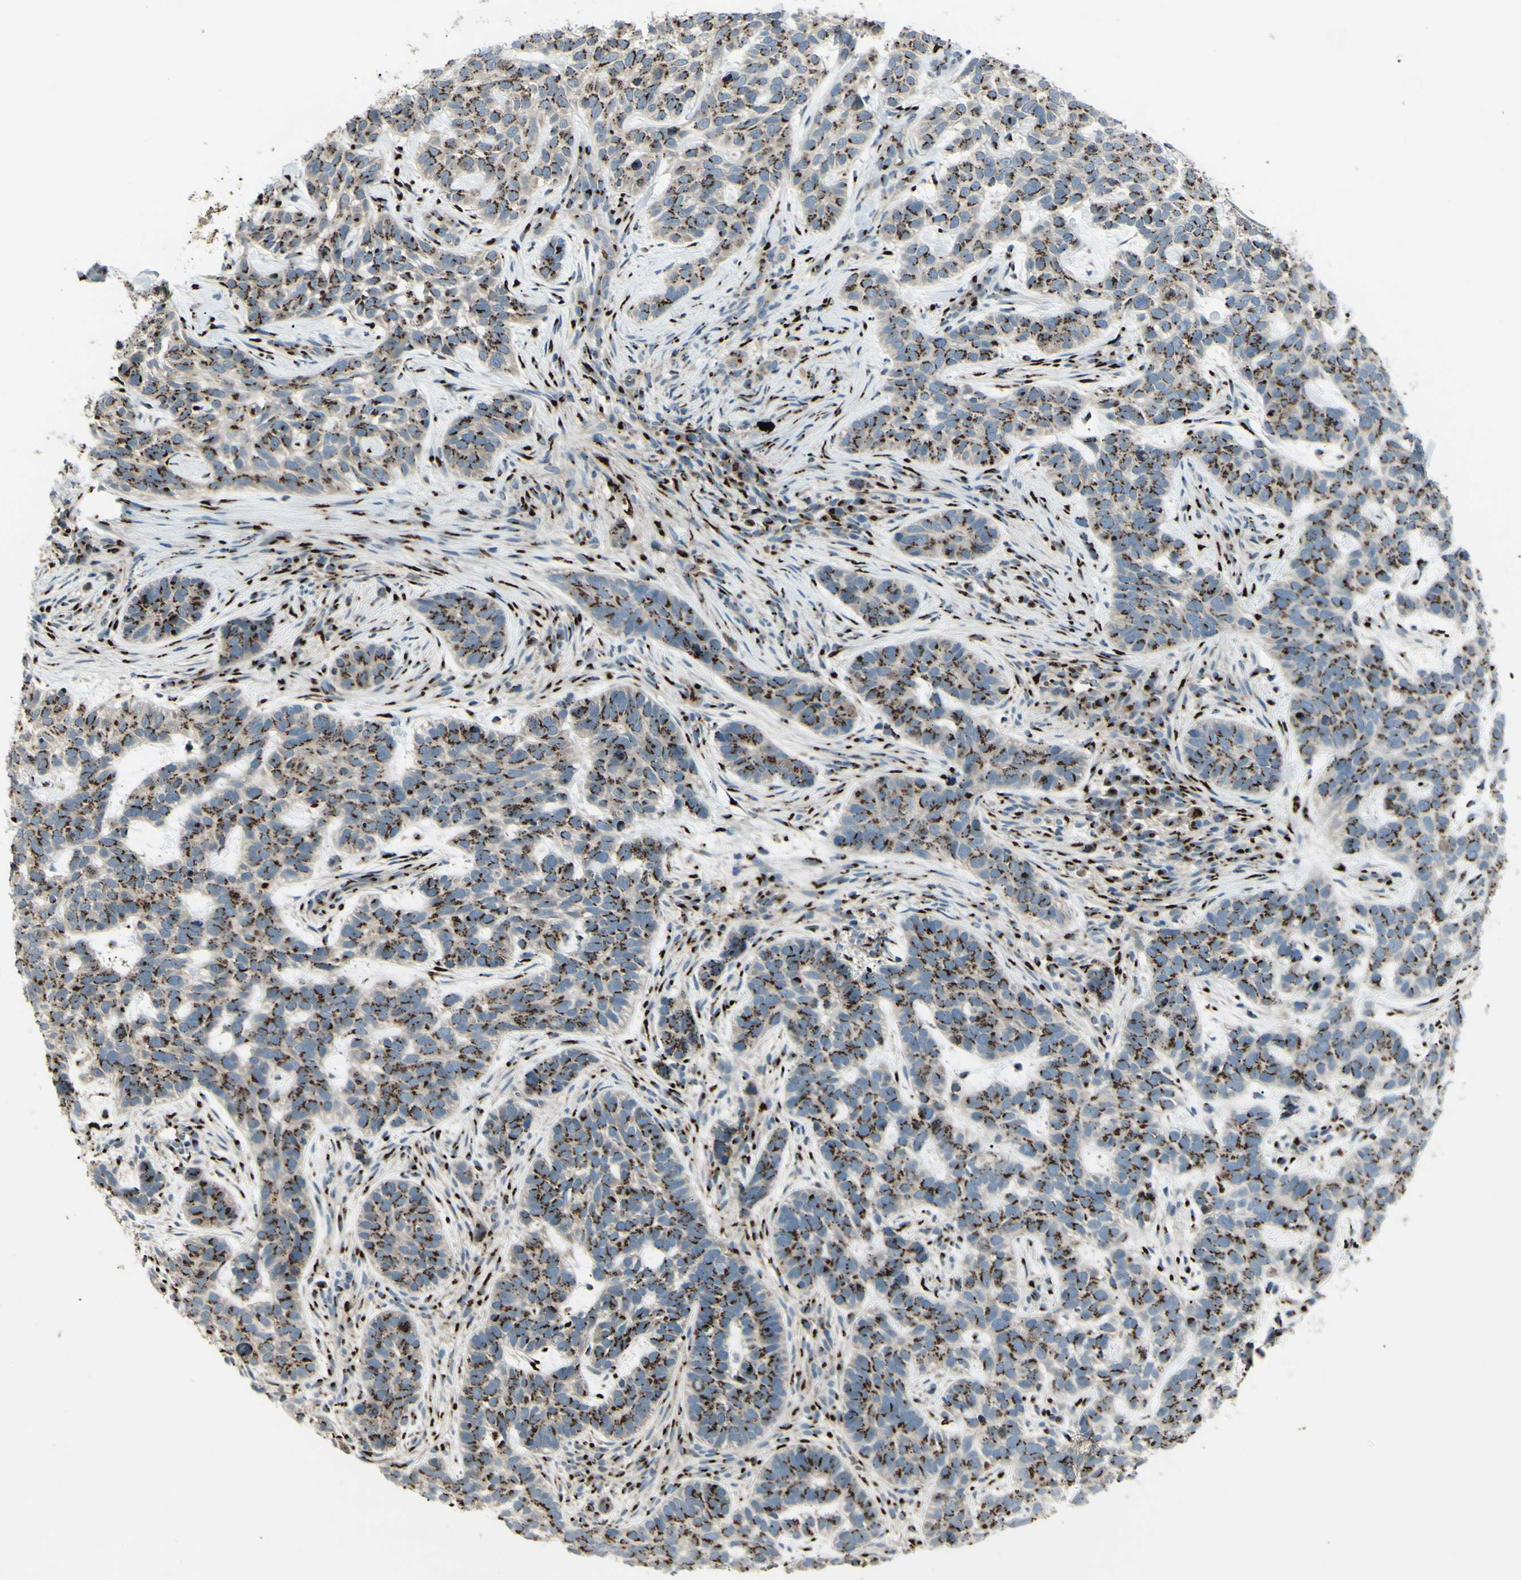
{"staining": {"intensity": "moderate", "quantity": ">75%", "location": "cytoplasmic/membranous"}, "tissue": "skin cancer", "cell_type": "Tumor cells", "image_type": "cancer", "snomed": [{"axis": "morphology", "description": "Basal cell carcinoma"}, {"axis": "topography", "description": "Skin"}], "caption": "Moderate cytoplasmic/membranous staining is identified in about >75% of tumor cells in basal cell carcinoma (skin).", "gene": "BPNT2", "patient": {"sex": "male", "age": 87}}